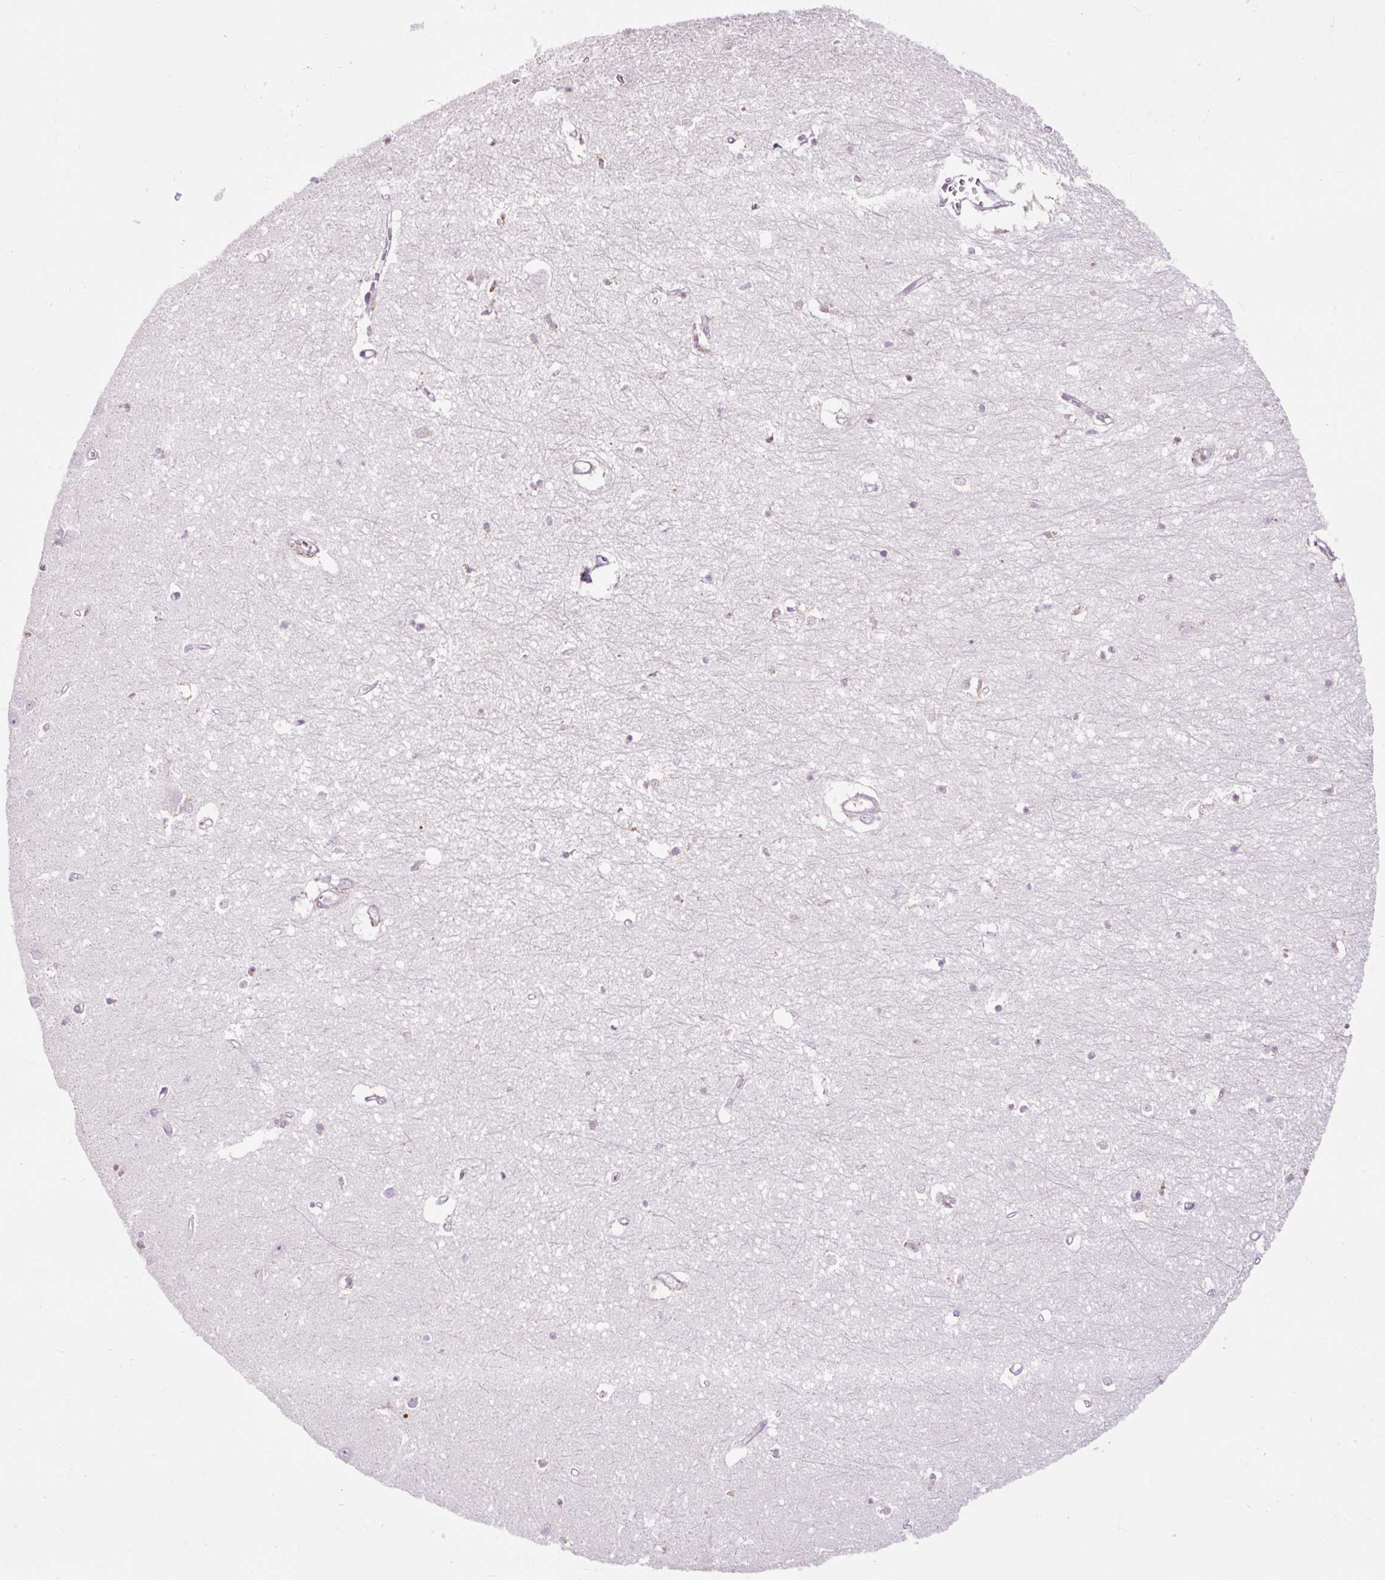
{"staining": {"intensity": "negative", "quantity": "none", "location": "none"}, "tissue": "hippocampus", "cell_type": "Glial cells", "image_type": "normal", "snomed": [{"axis": "morphology", "description": "Normal tissue, NOS"}, {"axis": "topography", "description": "Hippocampus"}], "caption": "Immunohistochemical staining of normal hippocampus reveals no significant positivity in glial cells. (DAB (3,3'-diaminobenzidine) immunohistochemistry with hematoxylin counter stain).", "gene": "FMC1", "patient": {"sex": "female", "age": 64}}